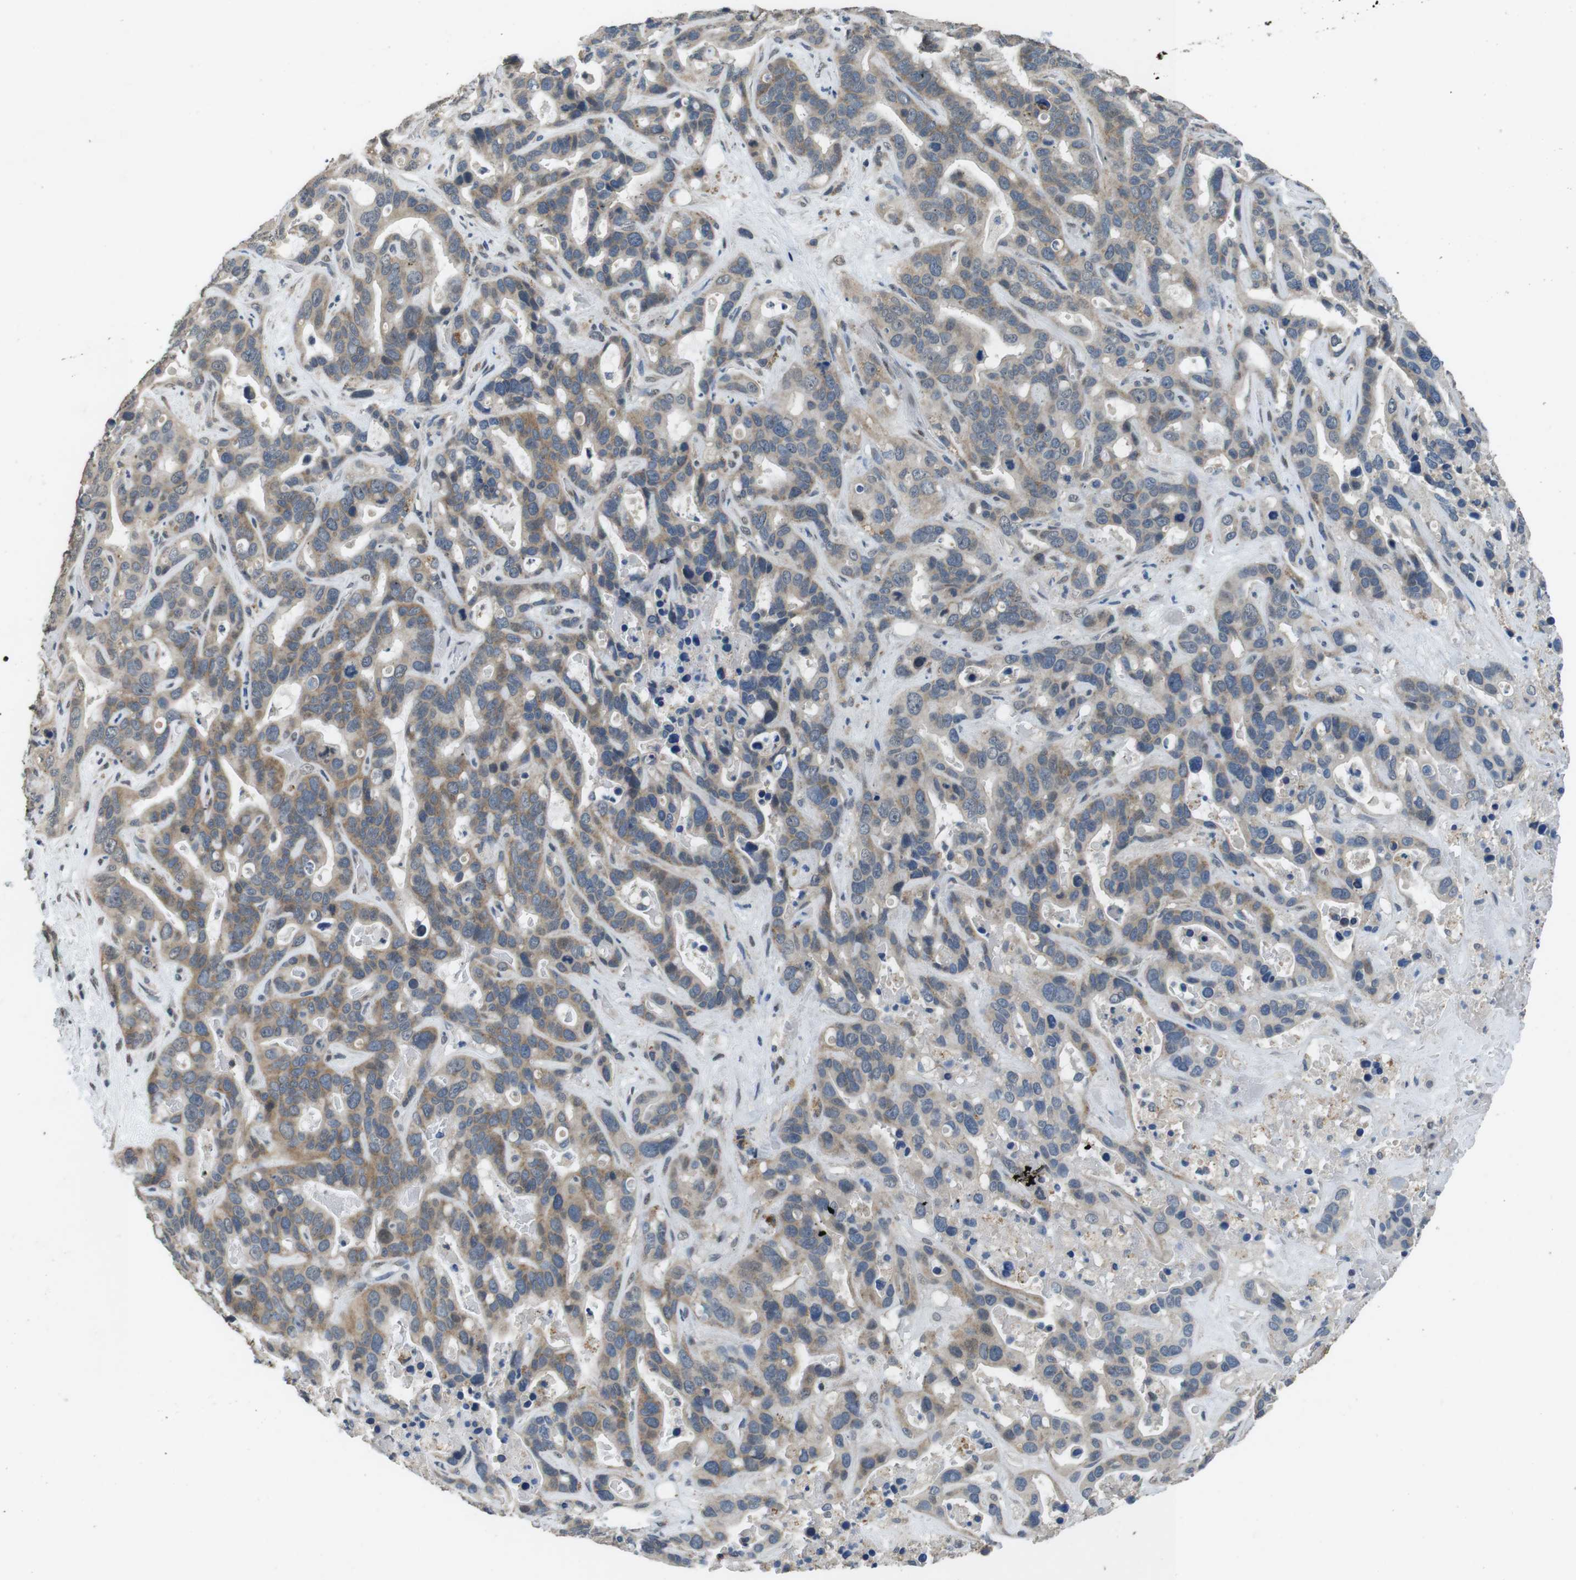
{"staining": {"intensity": "moderate", "quantity": ">75%", "location": "cytoplasmic/membranous"}, "tissue": "liver cancer", "cell_type": "Tumor cells", "image_type": "cancer", "snomed": [{"axis": "morphology", "description": "Cholangiocarcinoma"}, {"axis": "topography", "description": "Liver"}], "caption": "Immunohistochemical staining of liver cancer displays medium levels of moderate cytoplasmic/membranous protein positivity in about >75% of tumor cells.", "gene": "CLDN7", "patient": {"sex": "female", "age": 65}}